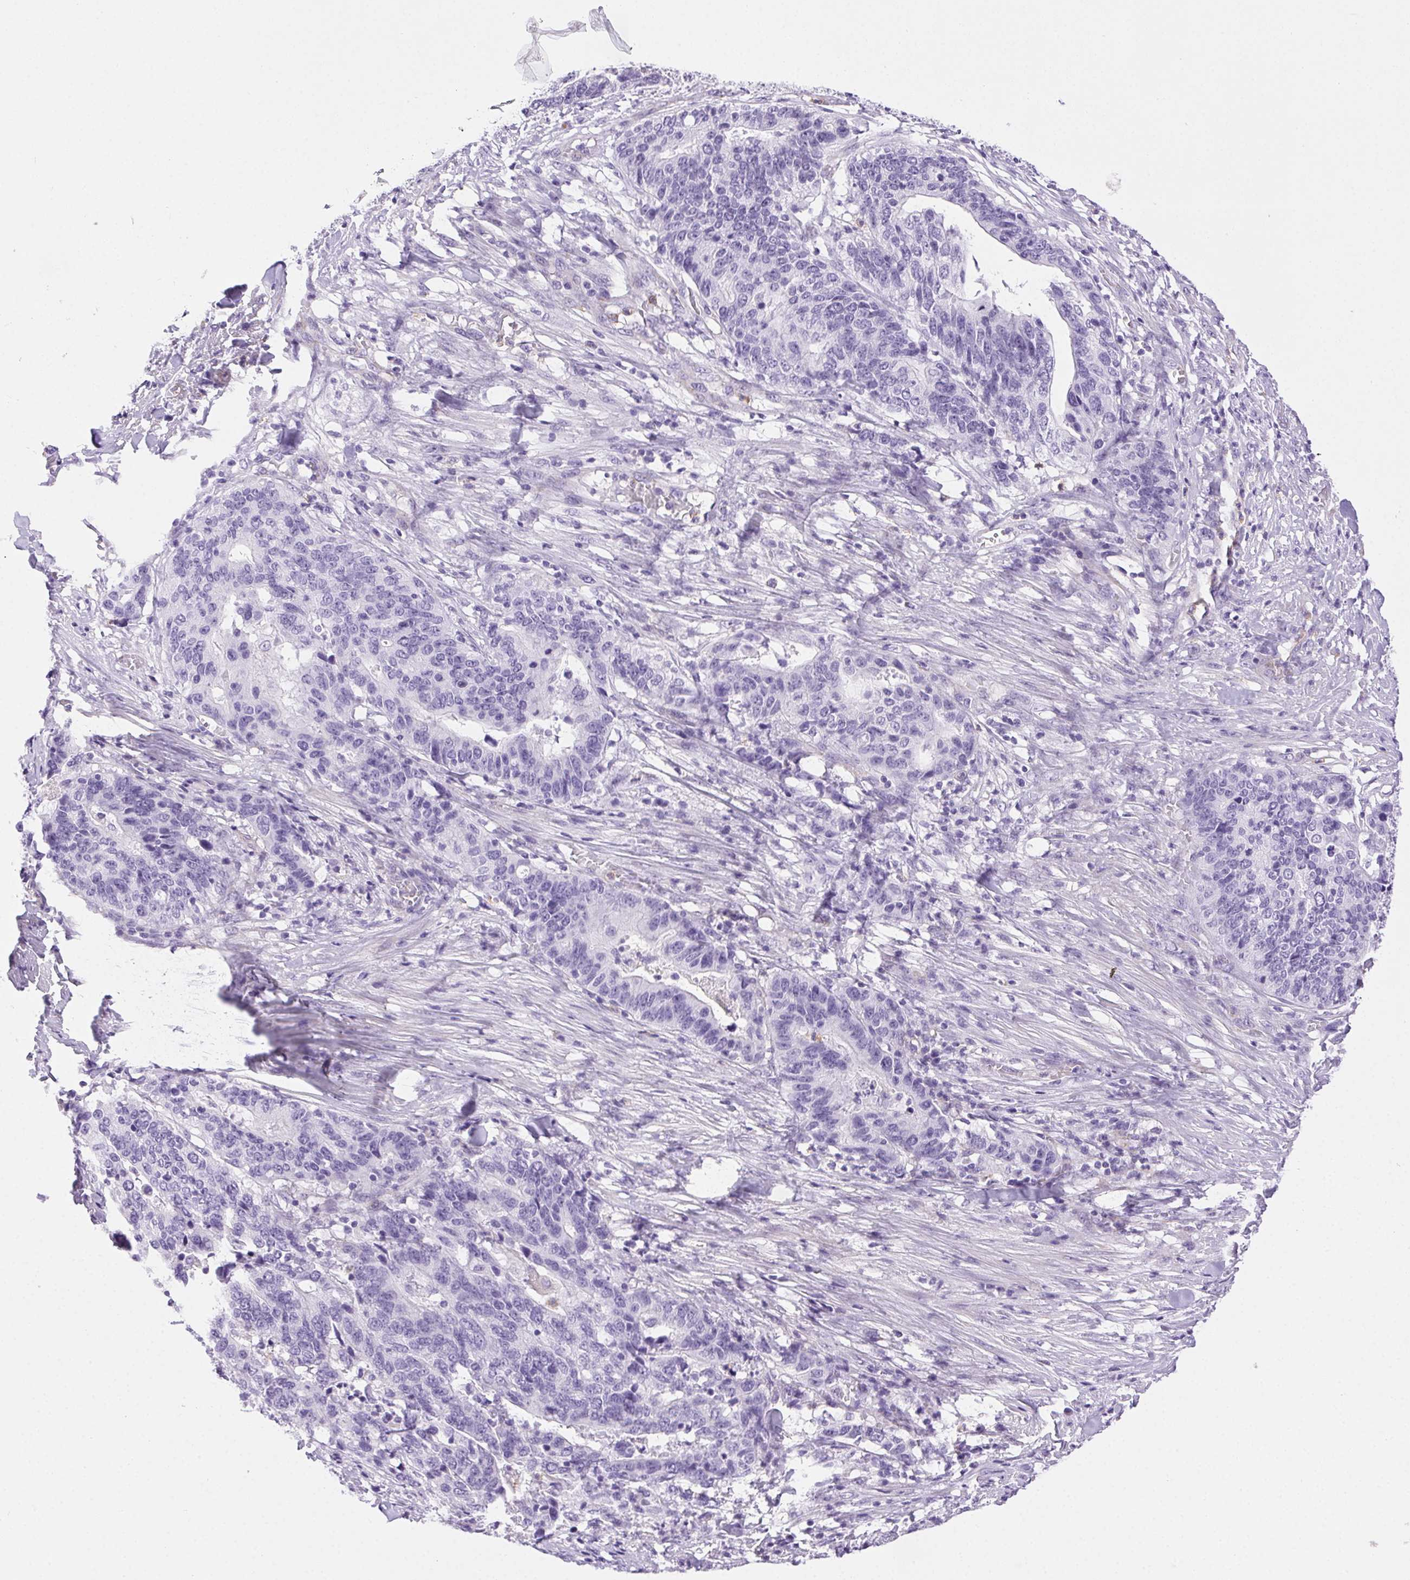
{"staining": {"intensity": "negative", "quantity": "none", "location": "none"}, "tissue": "stomach cancer", "cell_type": "Tumor cells", "image_type": "cancer", "snomed": [{"axis": "morphology", "description": "Adenocarcinoma, NOS"}, {"axis": "topography", "description": "Stomach, upper"}], "caption": "Adenocarcinoma (stomach) was stained to show a protein in brown. There is no significant expression in tumor cells. Brightfield microscopy of immunohistochemistry (IHC) stained with DAB (3,3'-diaminobenzidine) (brown) and hematoxylin (blue), captured at high magnification.", "gene": "SHCBP1L", "patient": {"sex": "female", "age": 67}}